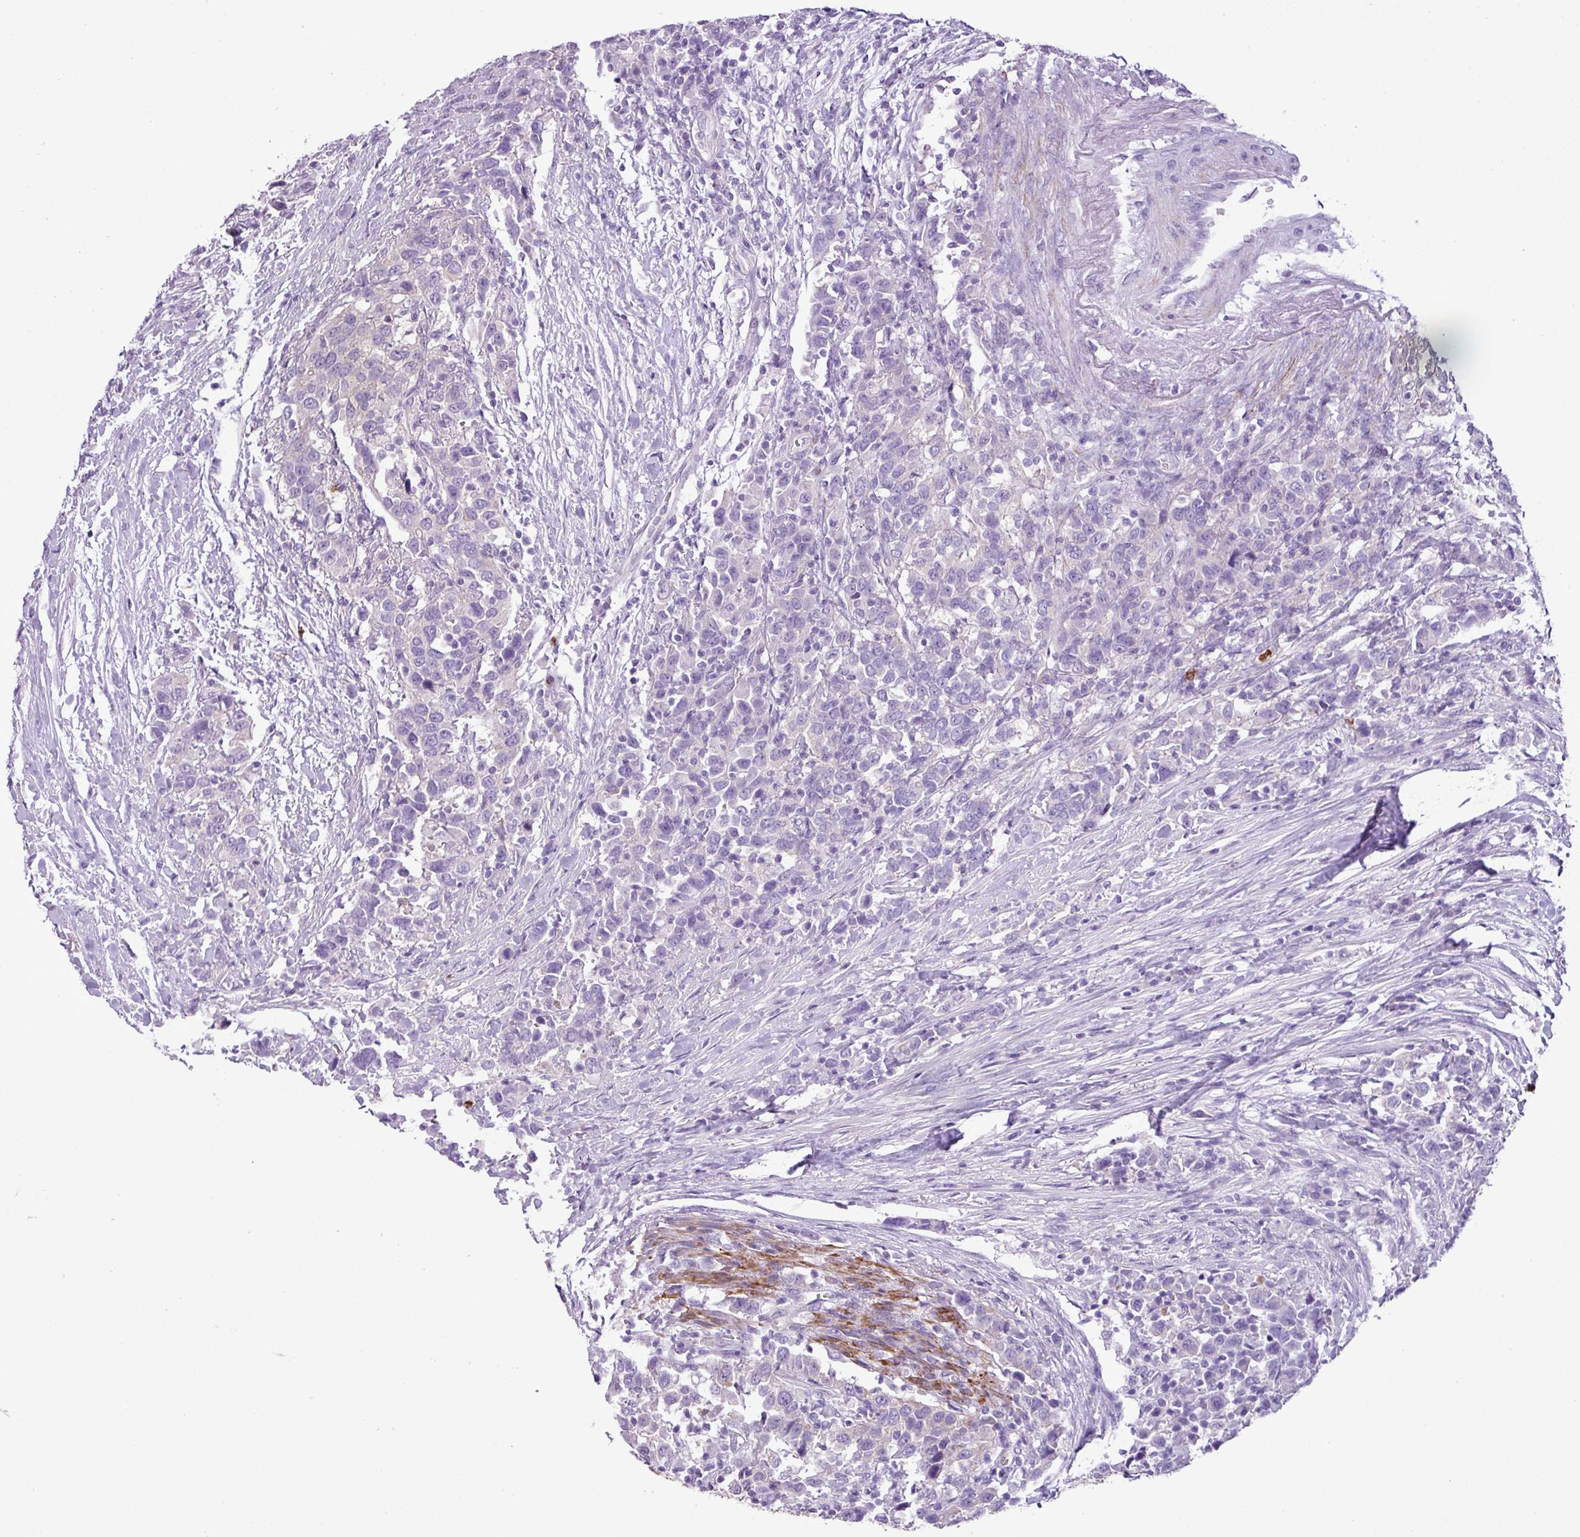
{"staining": {"intensity": "negative", "quantity": "none", "location": "none"}, "tissue": "urothelial cancer", "cell_type": "Tumor cells", "image_type": "cancer", "snomed": [{"axis": "morphology", "description": "Urothelial carcinoma, High grade"}, {"axis": "topography", "description": "Urinary bladder"}], "caption": "This is a photomicrograph of IHC staining of urothelial carcinoma (high-grade), which shows no staining in tumor cells. Nuclei are stained in blue.", "gene": "ZSCAN5A", "patient": {"sex": "male", "age": 61}}